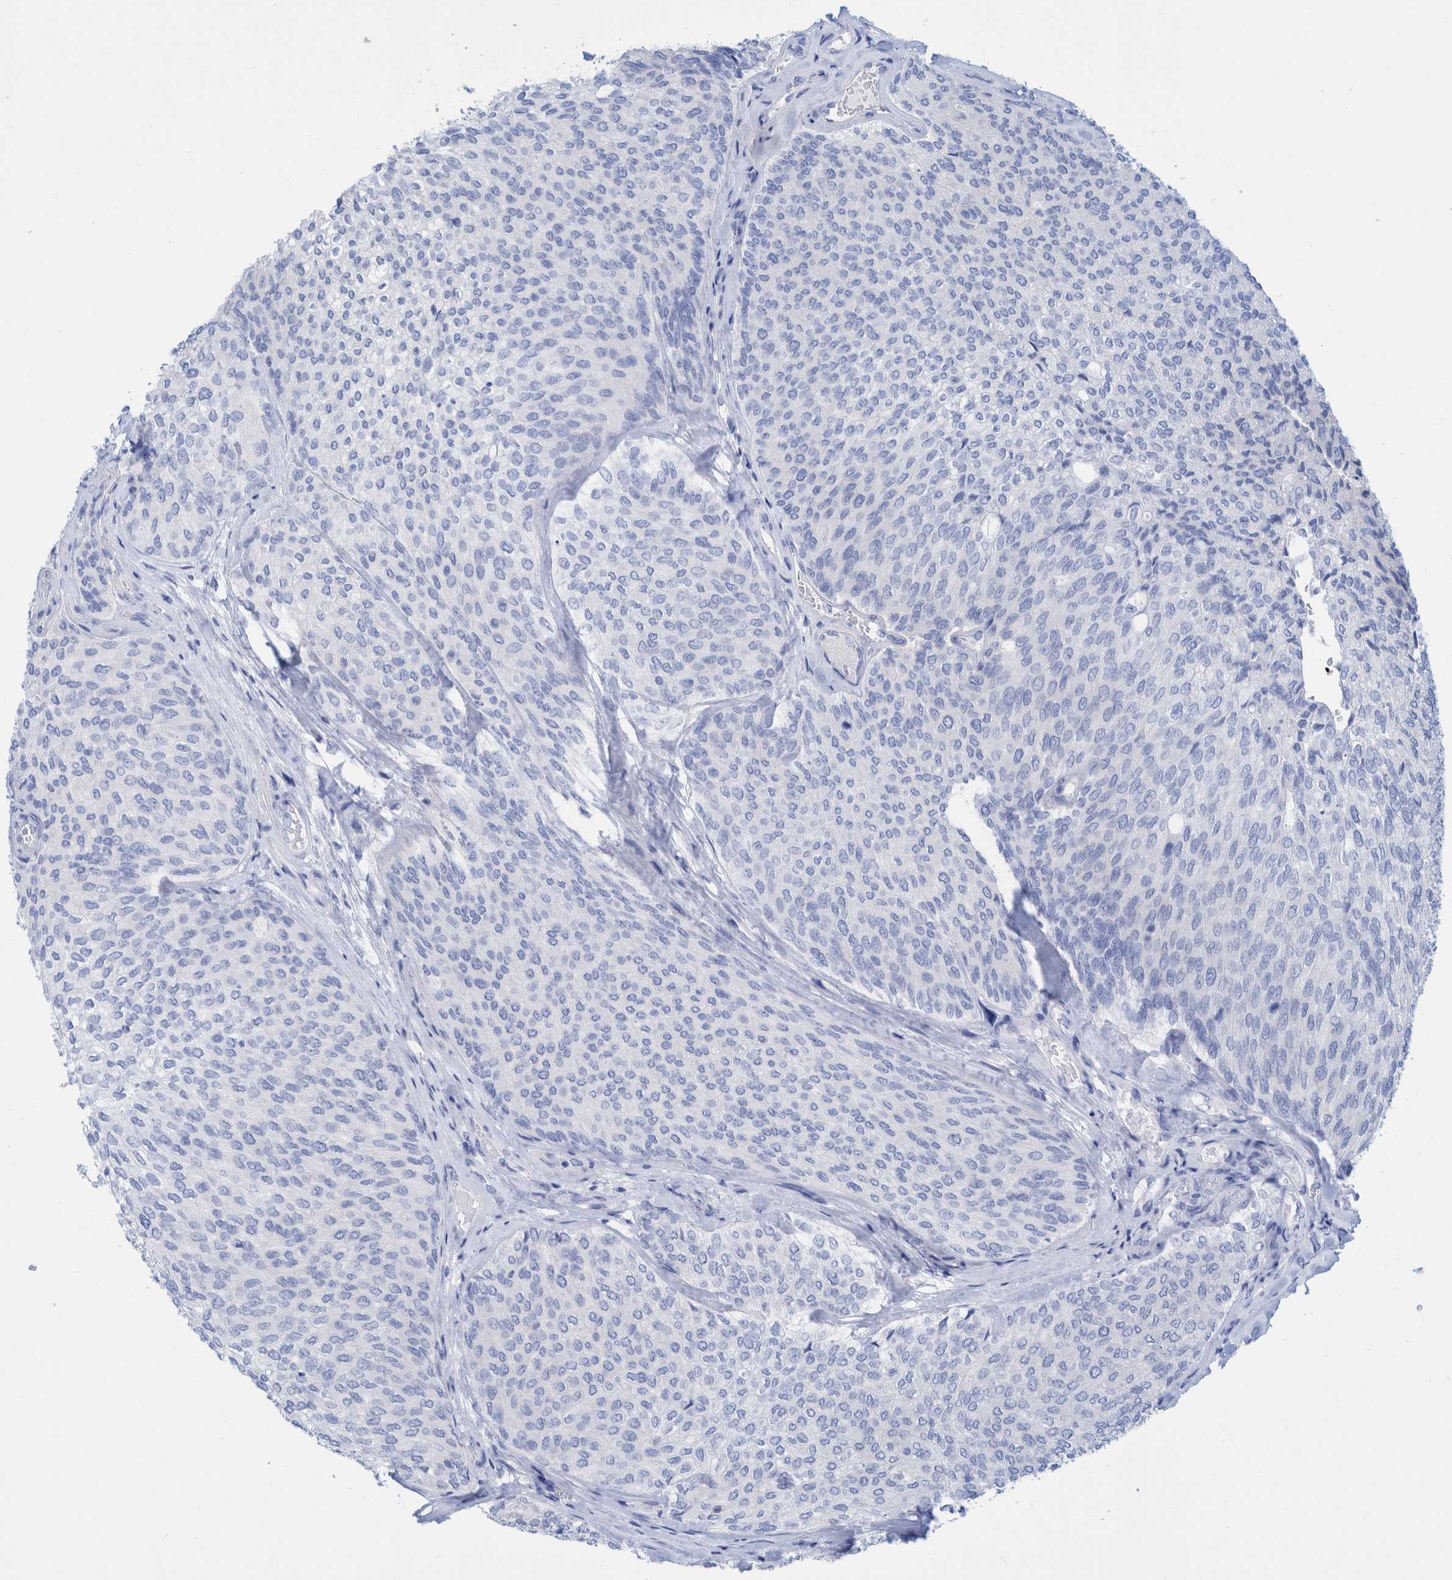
{"staining": {"intensity": "negative", "quantity": "none", "location": "none"}, "tissue": "urothelial cancer", "cell_type": "Tumor cells", "image_type": "cancer", "snomed": [{"axis": "morphology", "description": "Urothelial carcinoma, Low grade"}, {"axis": "topography", "description": "Urinary bladder"}], "caption": "The histopathology image displays no significant staining in tumor cells of urothelial cancer.", "gene": "PERP", "patient": {"sex": "female", "age": 79}}